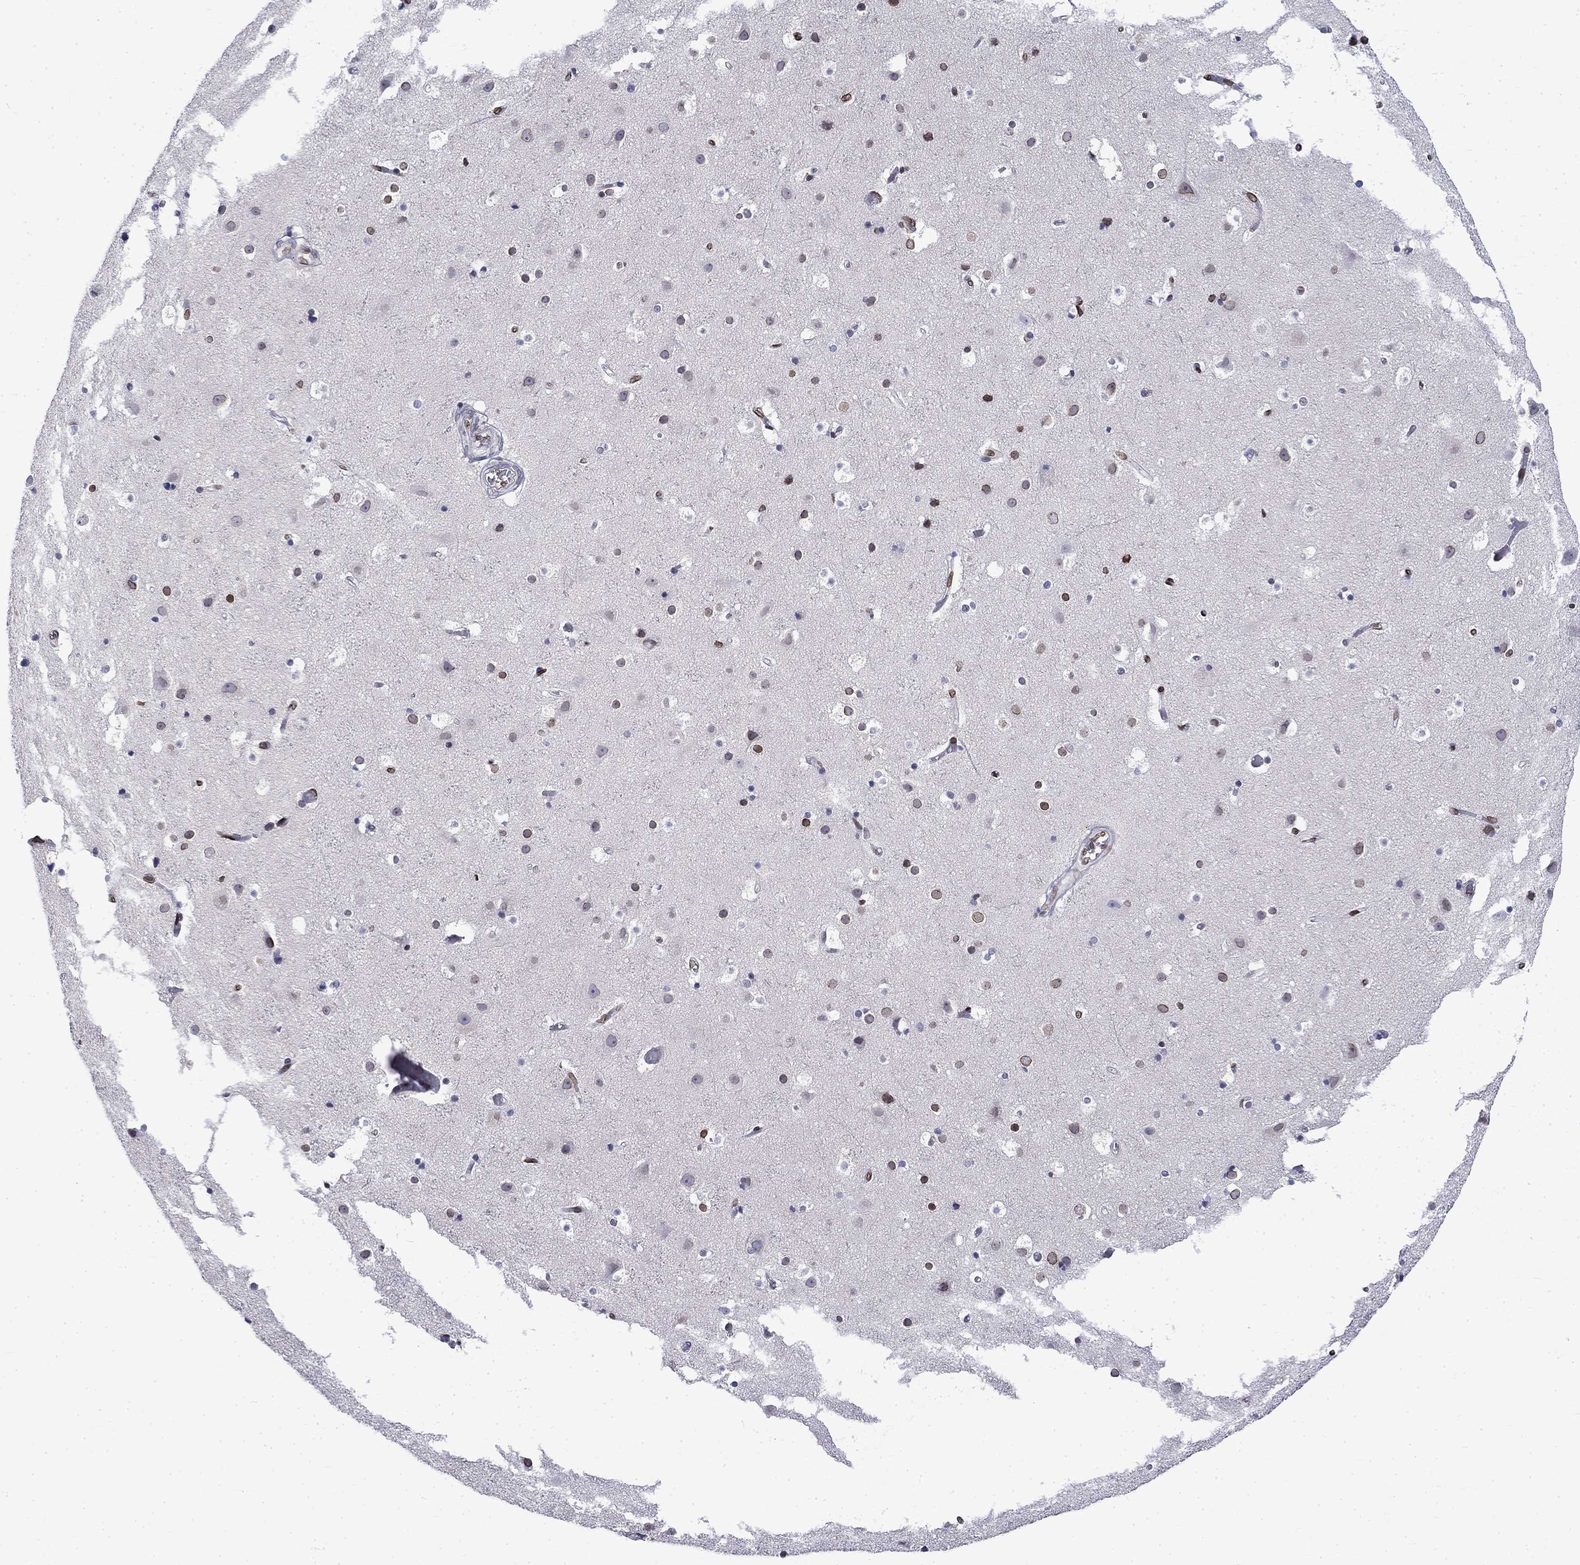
{"staining": {"intensity": "negative", "quantity": "none", "location": "none"}, "tissue": "cerebral cortex", "cell_type": "Endothelial cells", "image_type": "normal", "snomed": [{"axis": "morphology", "description": "Normal tissue, NOS"}, {"axis": "topography", "description": "Cerebral cortex"}], "caption": "The image shows no significant positivity in endothelial cells of cerebral cortex. The staining is performed using DAB (3,3'-diaminobenzidine) brown chromogen with nuclei counter-stained in using hematoxylin.", "gene": "SLA", "patient": {"sex": "female", "age": 52}}